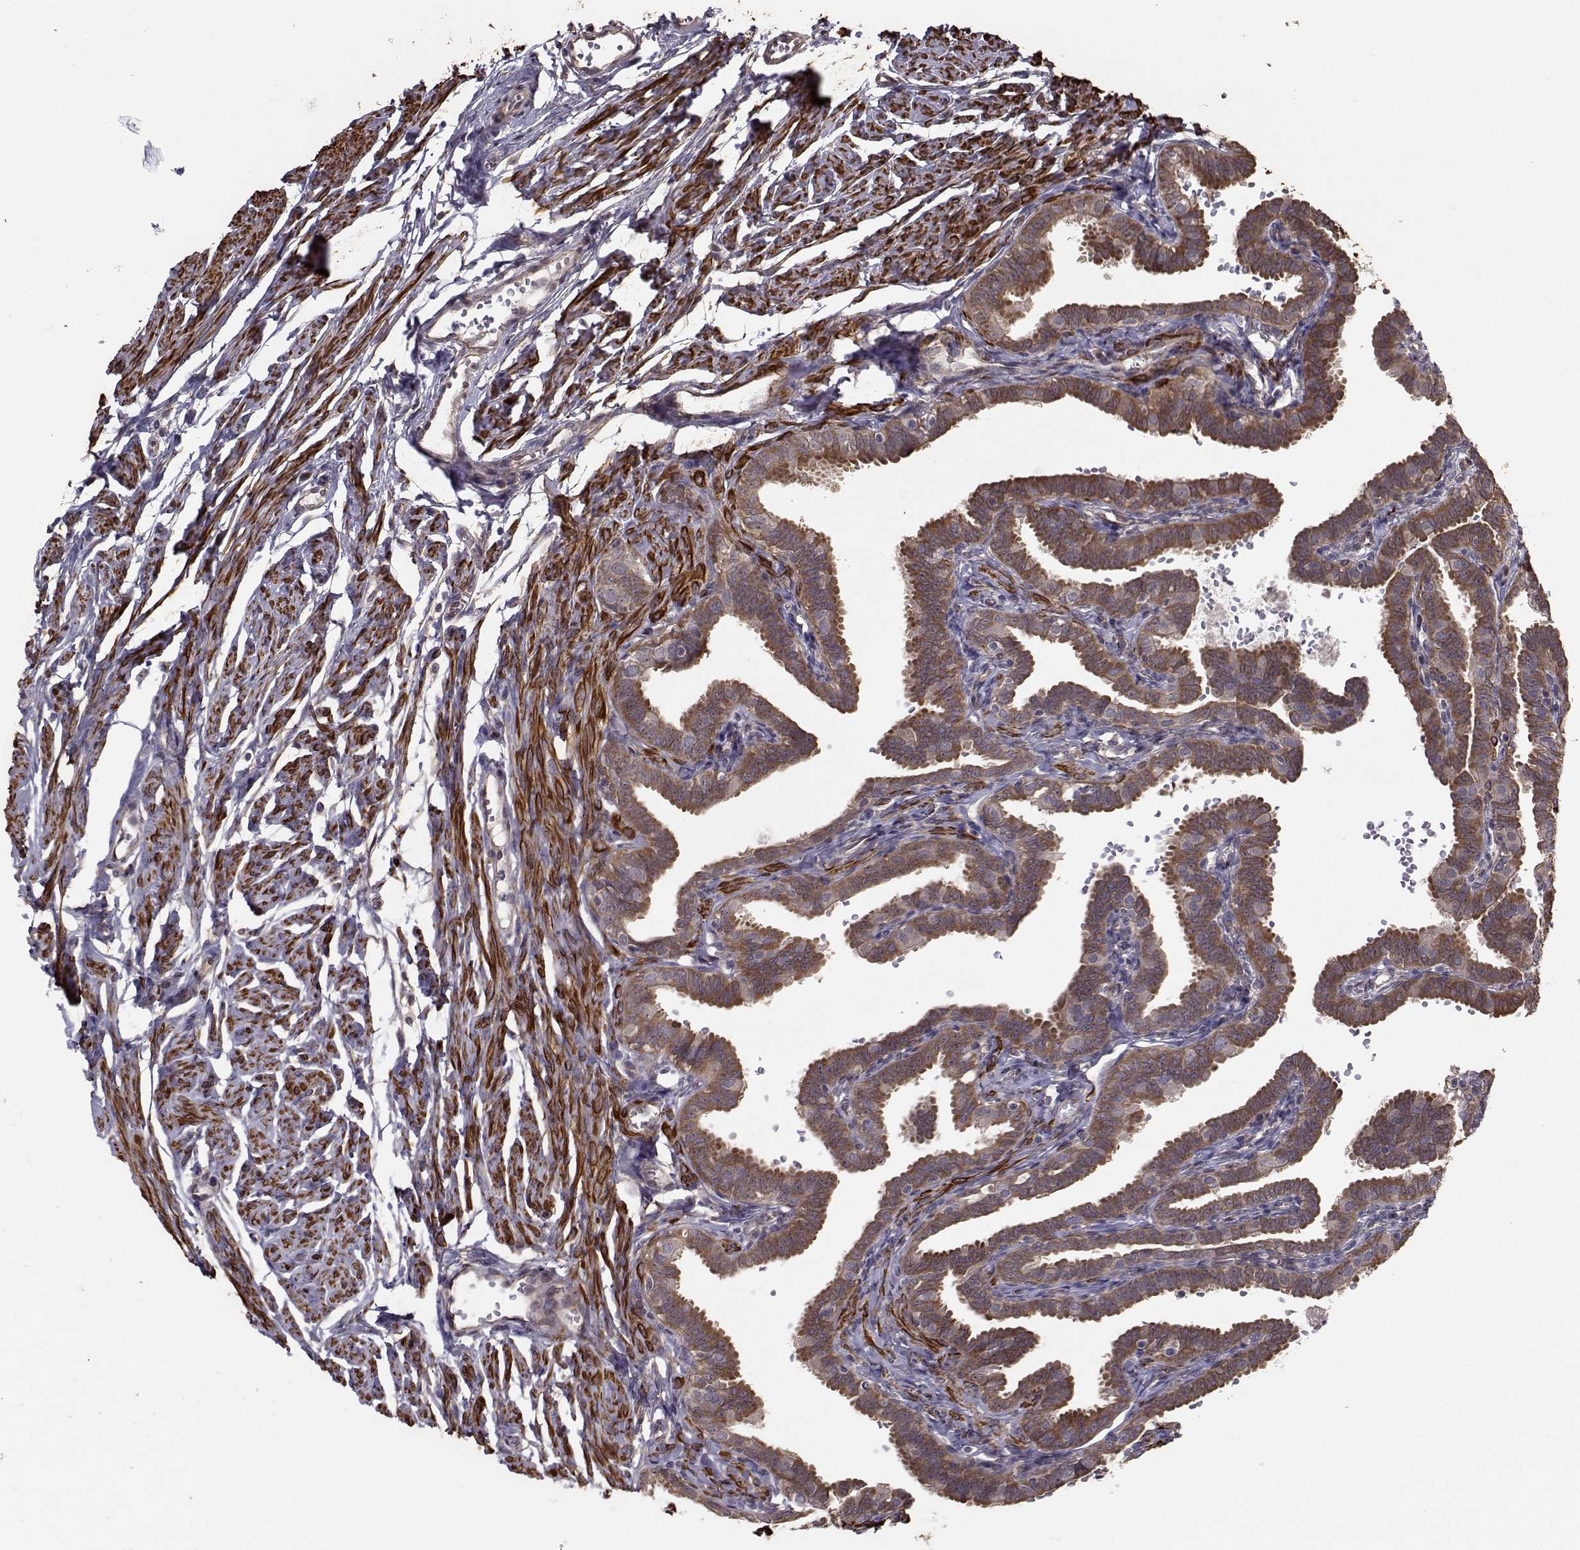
{"staining": {"intensity": "moderate", "quantity": ">75%", "location": "cytoplasmic/membranous"}, "tissue": "fallopian tube", "cell_type": "Glandular cells", "image_type": "normal", "snomed": [{"axis": "morphology", "description": "Normal tissue, NOS"}, {"axis": "topography", "description": "Fallopian tube"}, {"axis": "topography", "description": "Ovary"}], "caption": "The photomicrograph reveals immunohistochemical staining of normal fallopian tube. There is moderate cytoplasmic/membranous expression is seen in approximately >75% of glandular cells. The protein of interest is shown in brown color, while the nuclei are stained blue.", "gene": "TRIP10", "patient": {"sex": "female", "age": 57}}